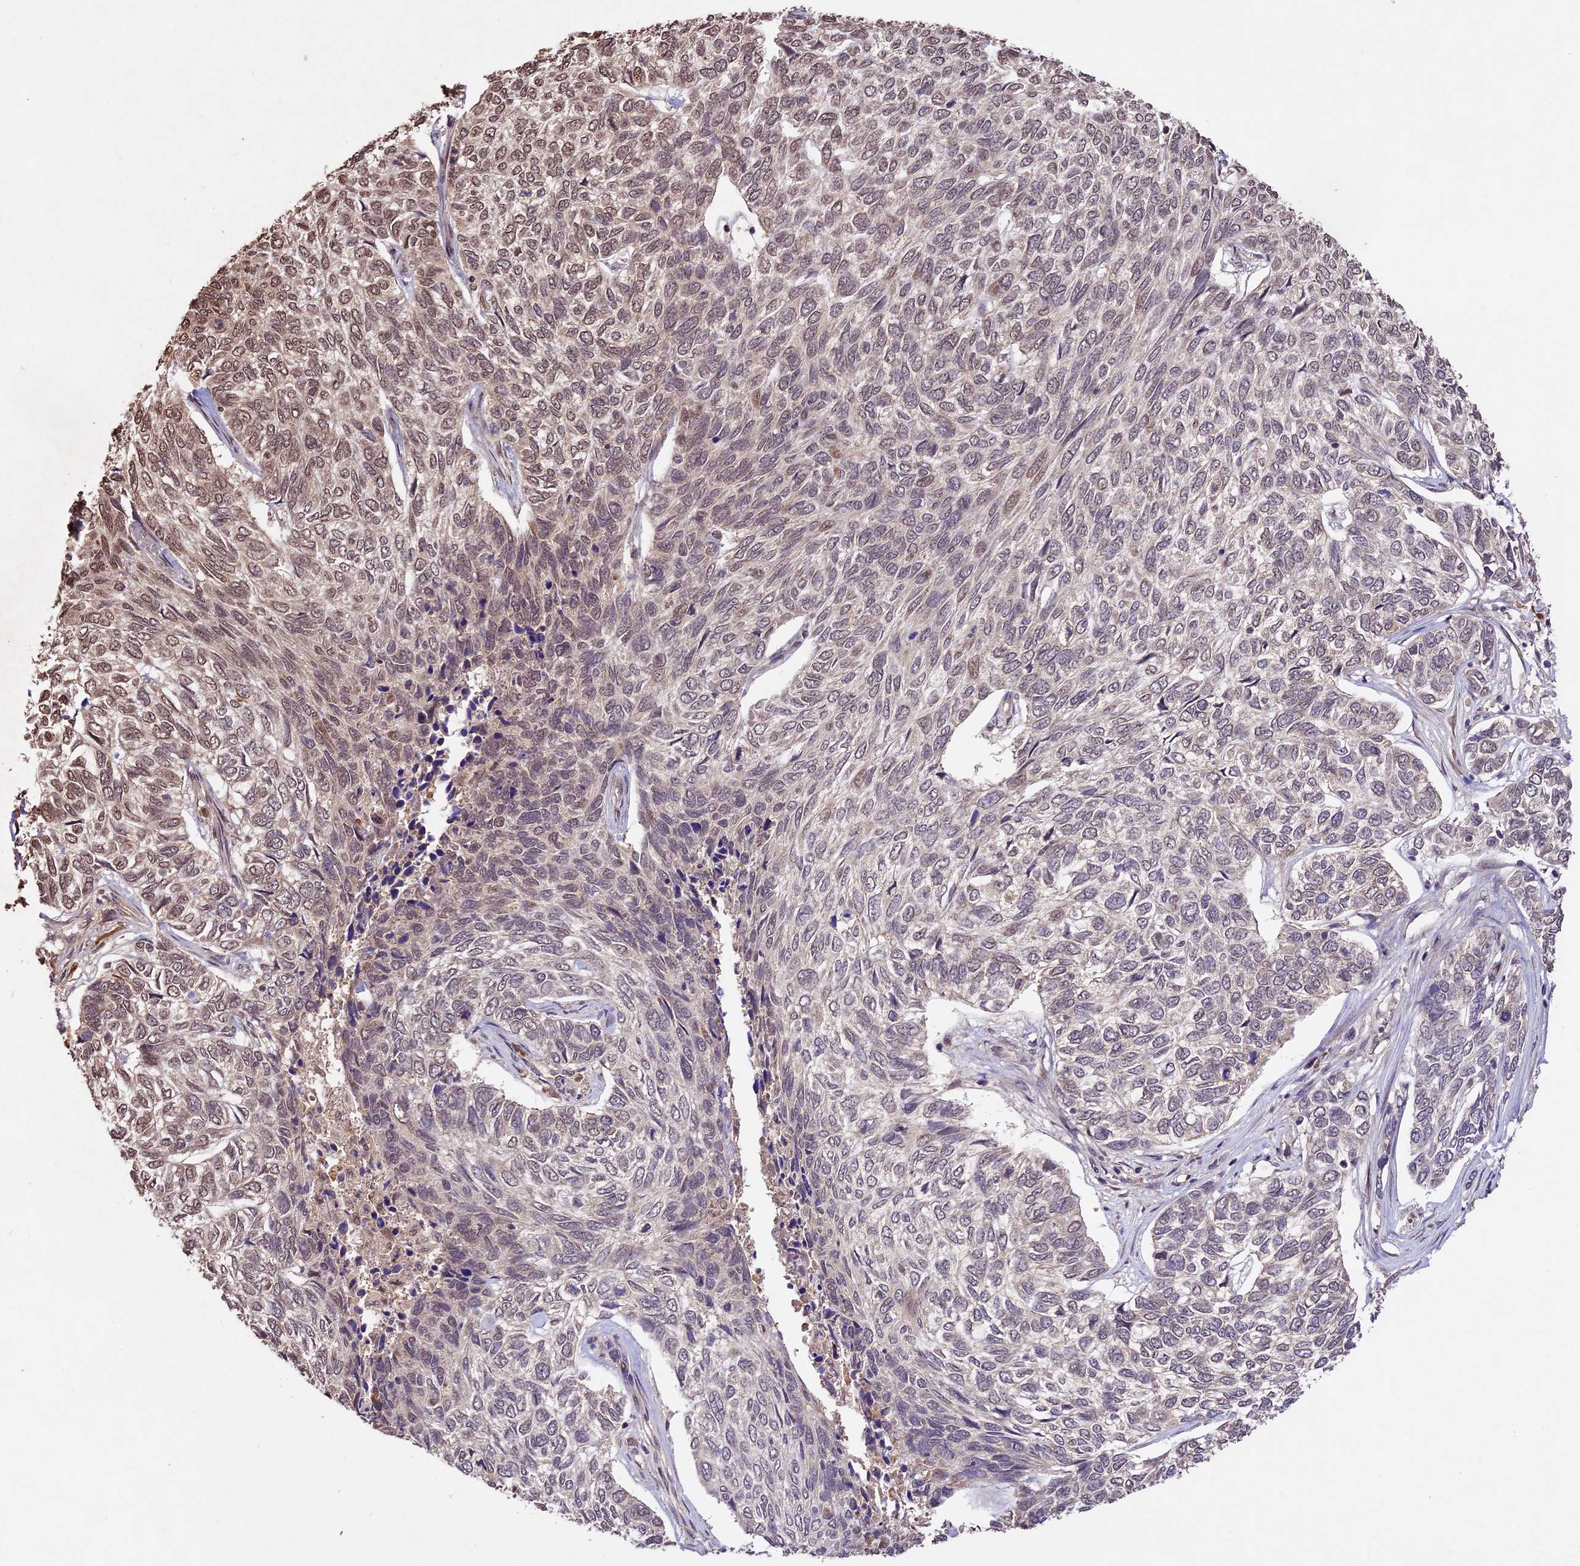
{"staining": {"intensity": "moderate", "quantity": "<25%", "location": "nuclear"}, "tissue": "skin cancer", "cell_type": "Tumor cells", "image_type": "cancer", "snomed": [{"axis": "morphology", "description": "Basal cell carcinoma"}, {"axis": "topography", "description": "Skin"}], "caption": "Skin cancer (basal cell carcinoma) stained with IHC exhibits moderate nuclear staining in approximately <25% of tumor cells.", "gene": "CDKN2AIP", "patient": {"sex": "female", "age": 65}}